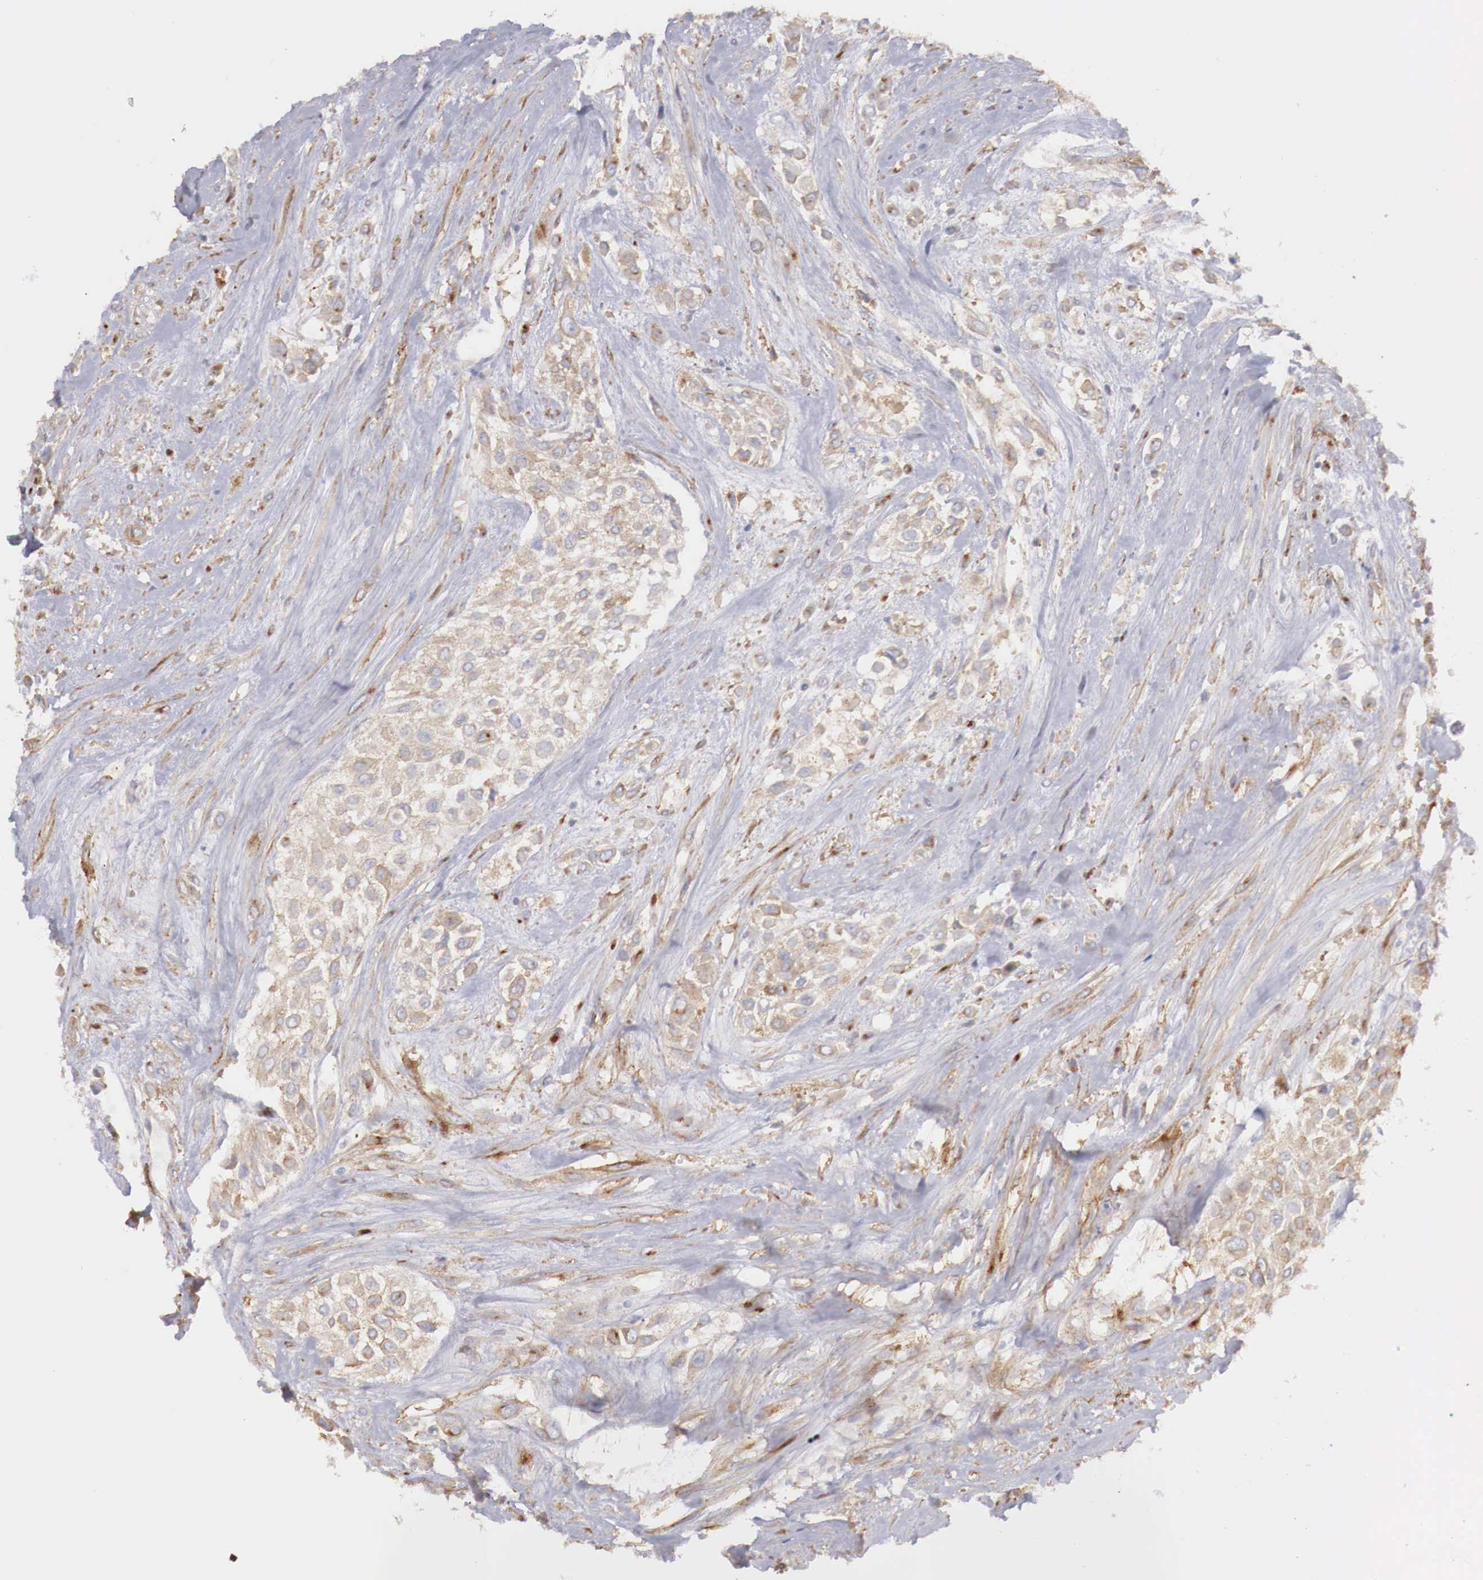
{"staining": {"intensity": "weak", "quantity": ">75%", "location": "cytoplasmic/membranous"}, "tissue": "urothelial cancer", "cell_type": "Tumor cells", "image_type": "cancer", "snomed": [{"axis": "morphology", "description": "Urothelial carcinoma, High grade"}, {"axis": "topography", "description": "Urinary bladder"}], "caption": "Protein staining of high-grade urothelial carcinoma tissue exhibits weak cytoplasmic/membranous expression in about >75% of tumor cells.", "gene": "KLHDC7B", "patient": {"sex": "male", "age": 57}}